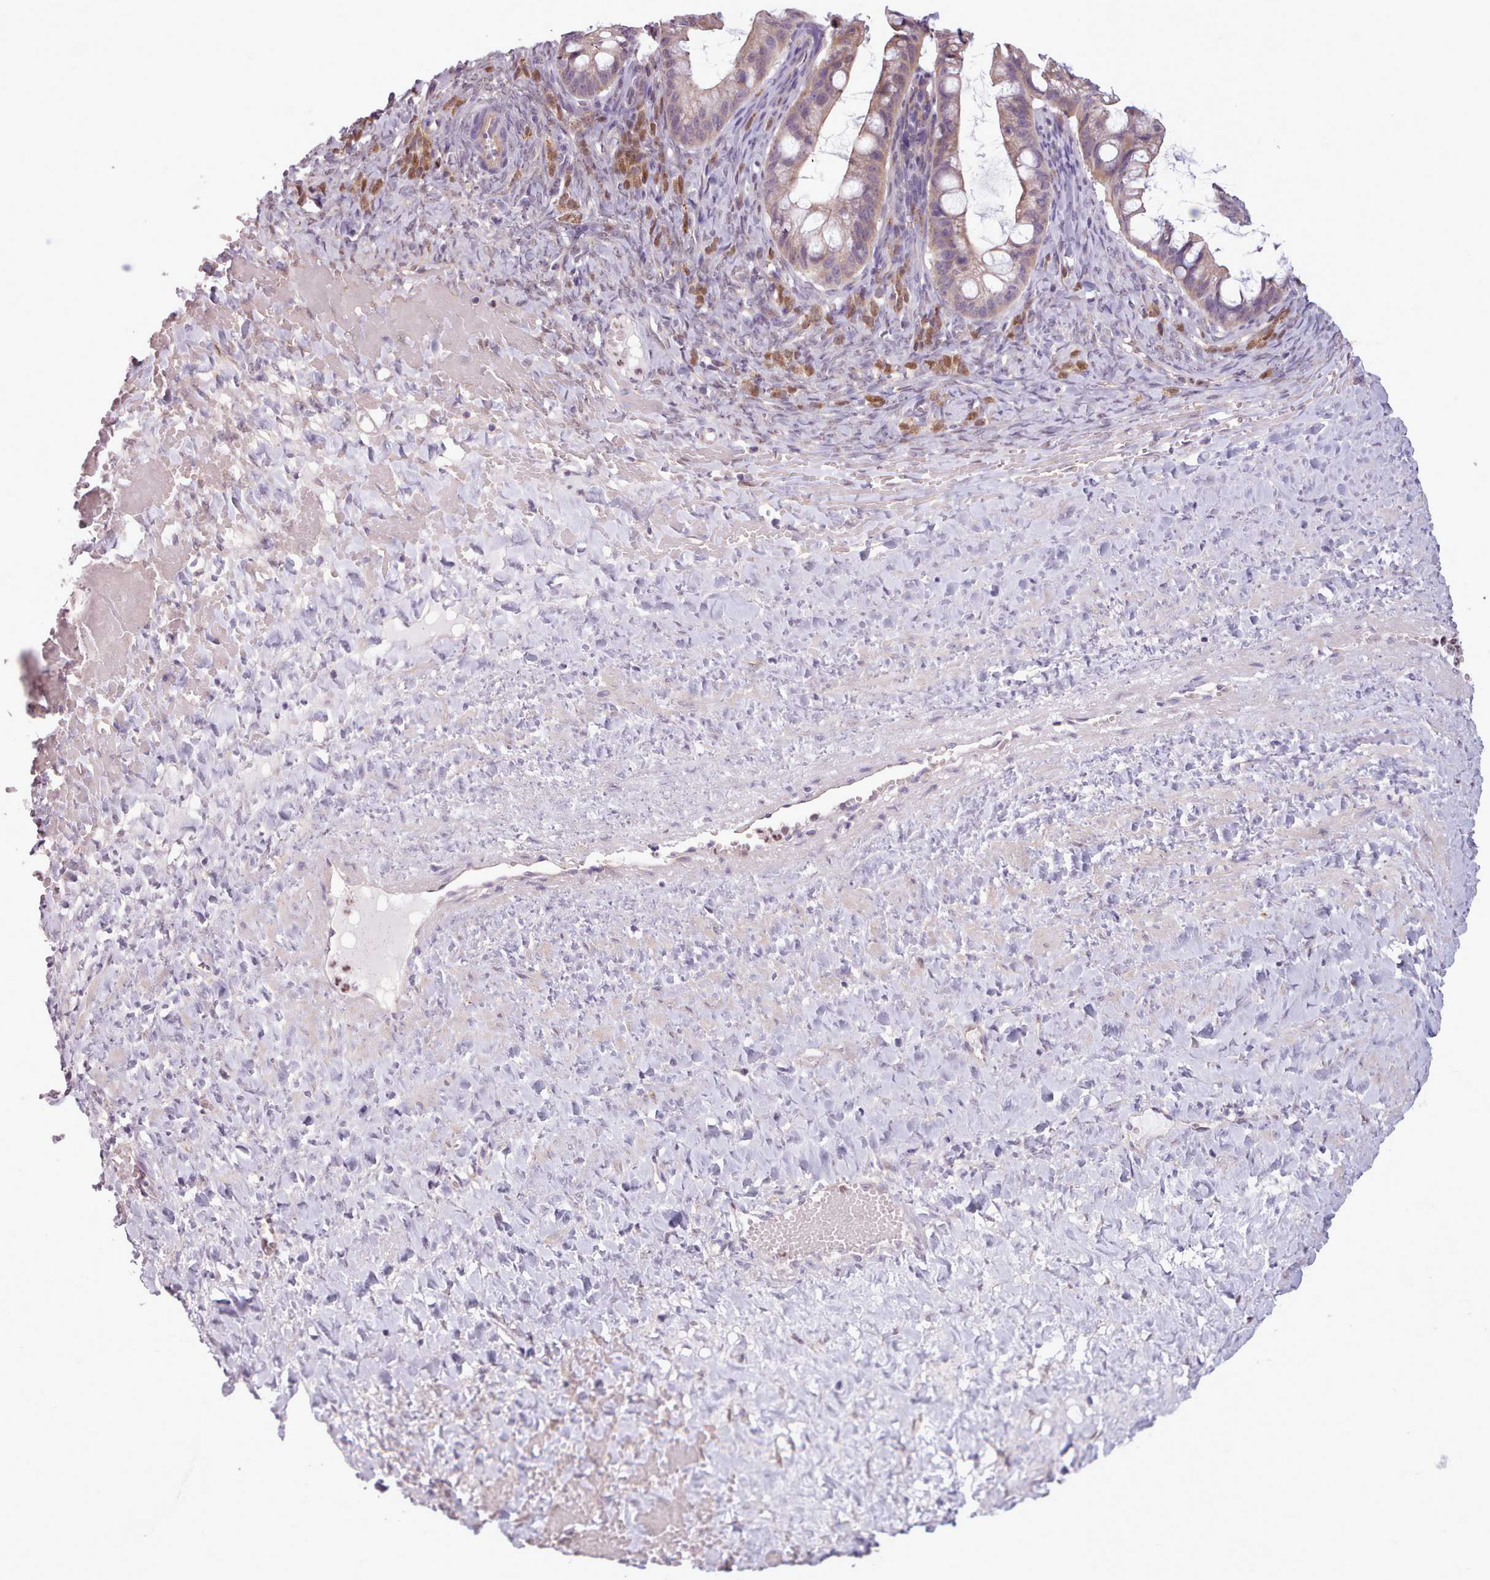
{"staining": {"intensity": "weak", "quantity": ">75%", "location": "cytoplasmic/membranous"}, "tissue": "ovarian cancer", "cell_type": "Tumor cells", "image_type": "cancer", "snomed": [{"axis": "morphology", "description": "Cystadenocarcinoma, mucinous, NOS"}, {"axis": "topography", "description": "Ovary"}], "caption": "Human ovarian cancer stained with a brown dye shows weak cytoplasmic/membranous positive expression in approximately >75% of tumor cells.", "gene": "SLURP1", "patient": {"sex": "female", "age": 73}}